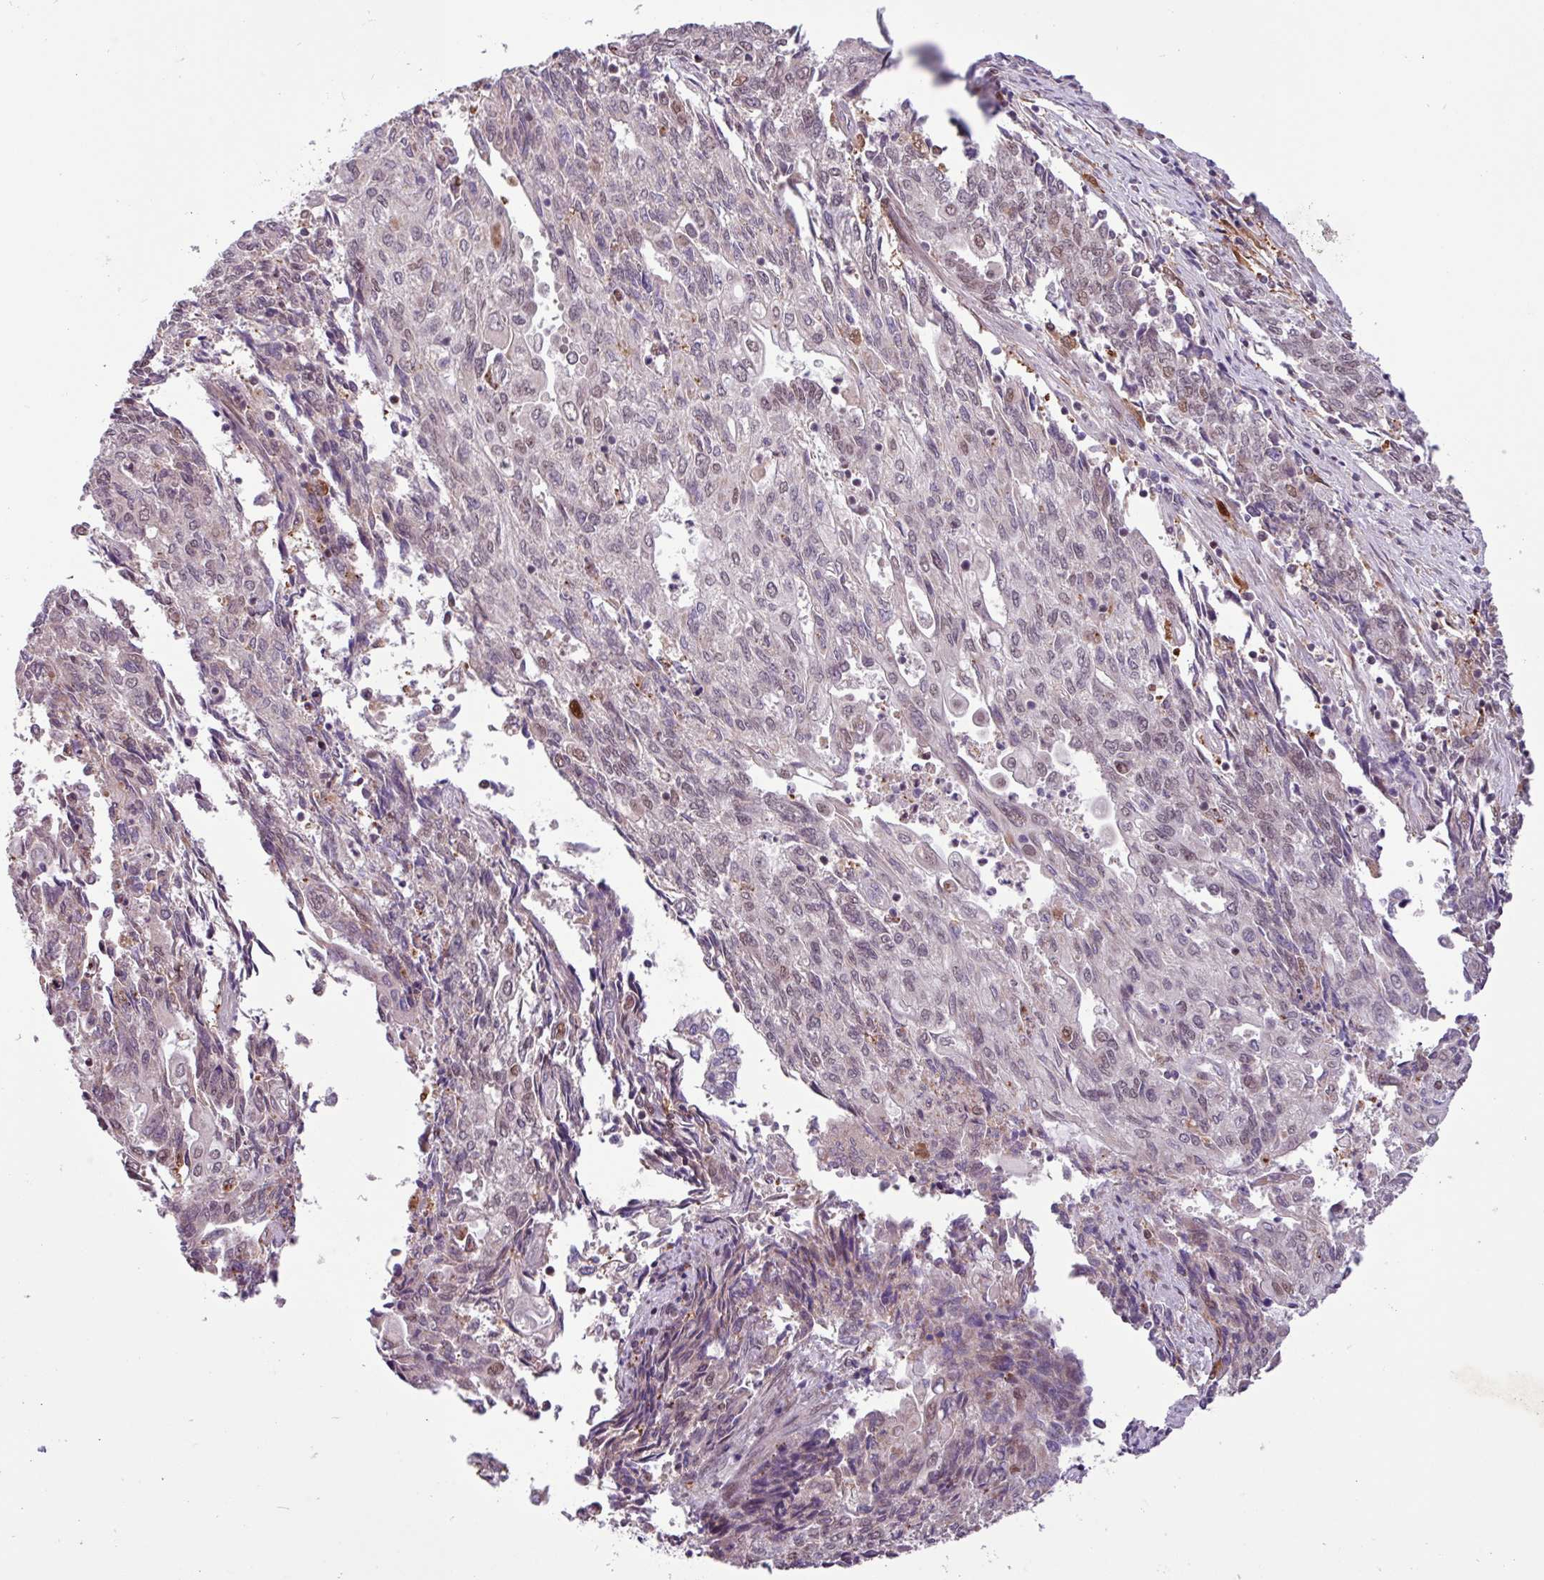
{"staining": {"intensity": "weak", "quantity": "25%-75%", "location": "nuclear"}, "tissue": "endometrial cancer", "cell_type": "Tumor cells", "image_type": "cancer", "snomed": [{"axis": "morphology", "description": "Adenocarcinoma, NOS"}, {"axis": "topography", "description": "Endometrium"}], "caption": "A micrograph of endometrial adenocarcinoma stained for a protein exhibits weak nuclear brown staining in tumor cells. (Brightfield microscopy of DAB IHC at high magnification).", "gene": "BRD3", "patient": {"sex": "female", "age": 54}}